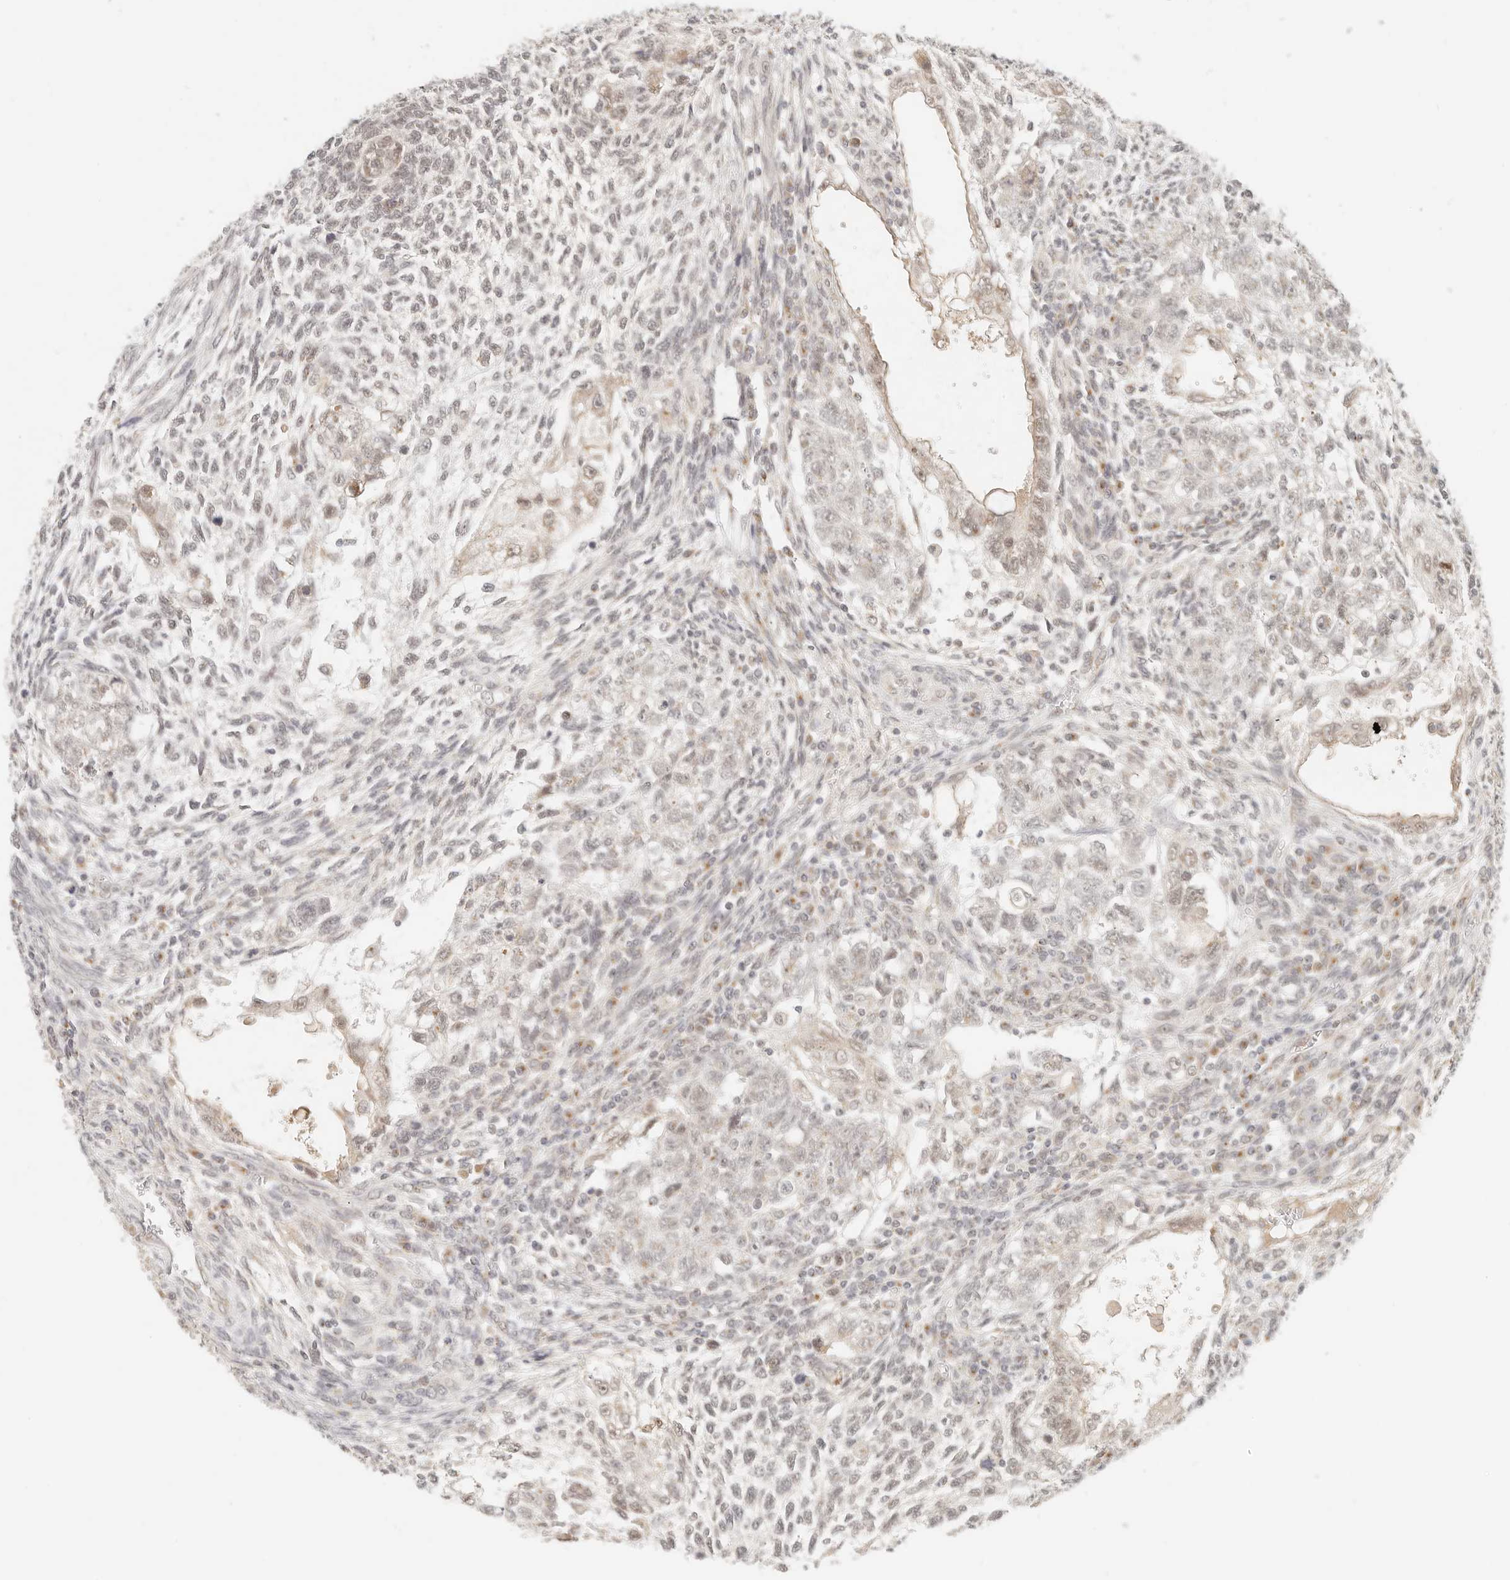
{"staining": {"intensity": "weak", "quantity": "<25%", "location": "cytoplasmic/membranous,nuclear"}, "tissue": "testis cancer", "cell_type": "Tumor cells", "image_type": "cancer", "snomed": [{"axis": "morphology", "description": "Carcinoma, Embryonal, NOS"}, {"axis": "topography", "description": "Testis"}], "caption": "The histopathology image reveals no significant positivity in tumor cells of testis cancer.", "gene": "INTS11", "patient": {"sex": "male", "age": 37}}